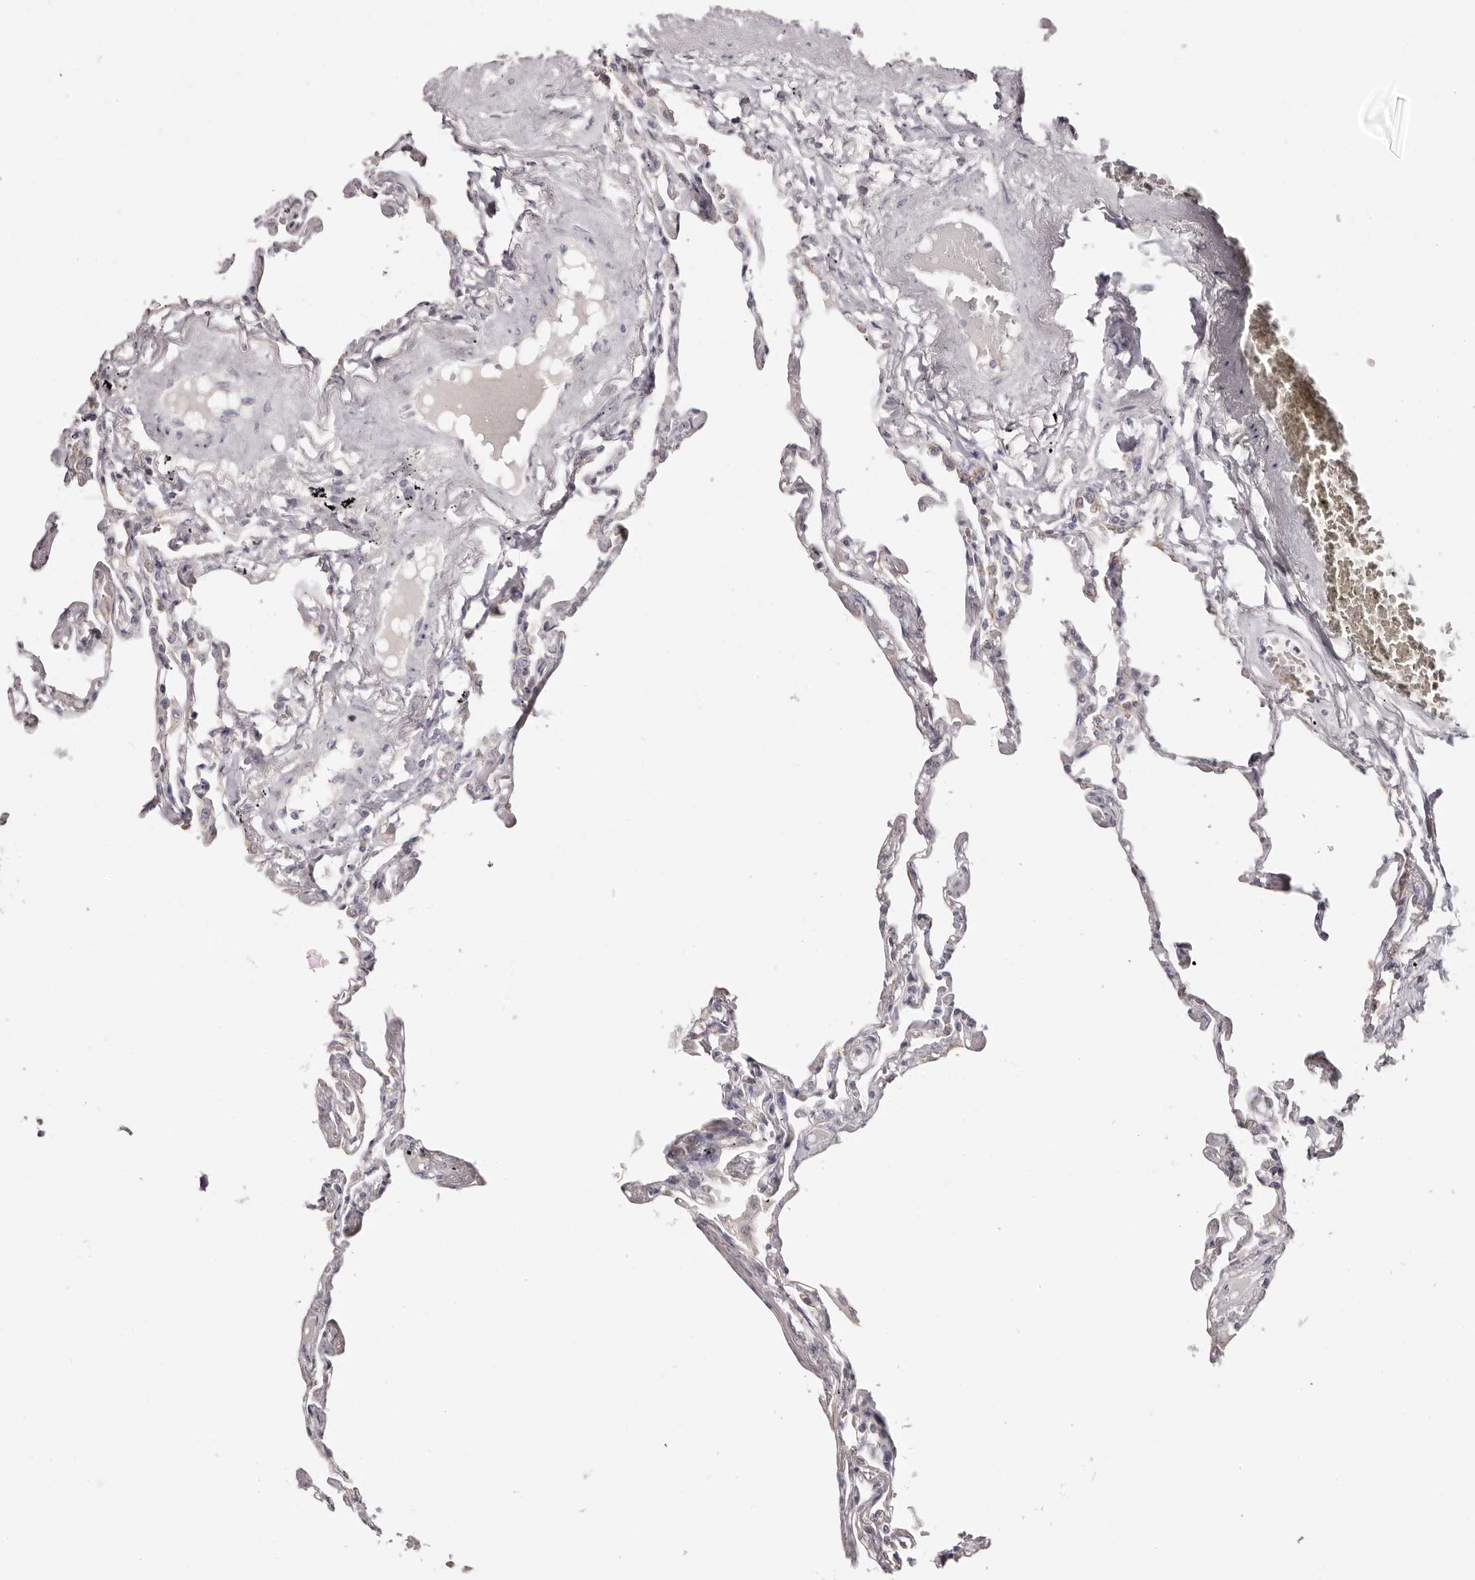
{"staining": {"intensity": "negative", "quantity": "none", "location": "none"}, "tissue": "lung", "cell_type": "Alveolar cells", "image_type": "normal", "snomed": [{"axis": "morphology", "description": "Normal tissue, NOS"}, {"axis": "topography", "description": "Lung"}], "caption": "This is a image of IHC staining of benign lung, which shows no staining in alveolar cells.", "gene": "PCDHB6", "patient": {"sex": "female", "age": 67}}